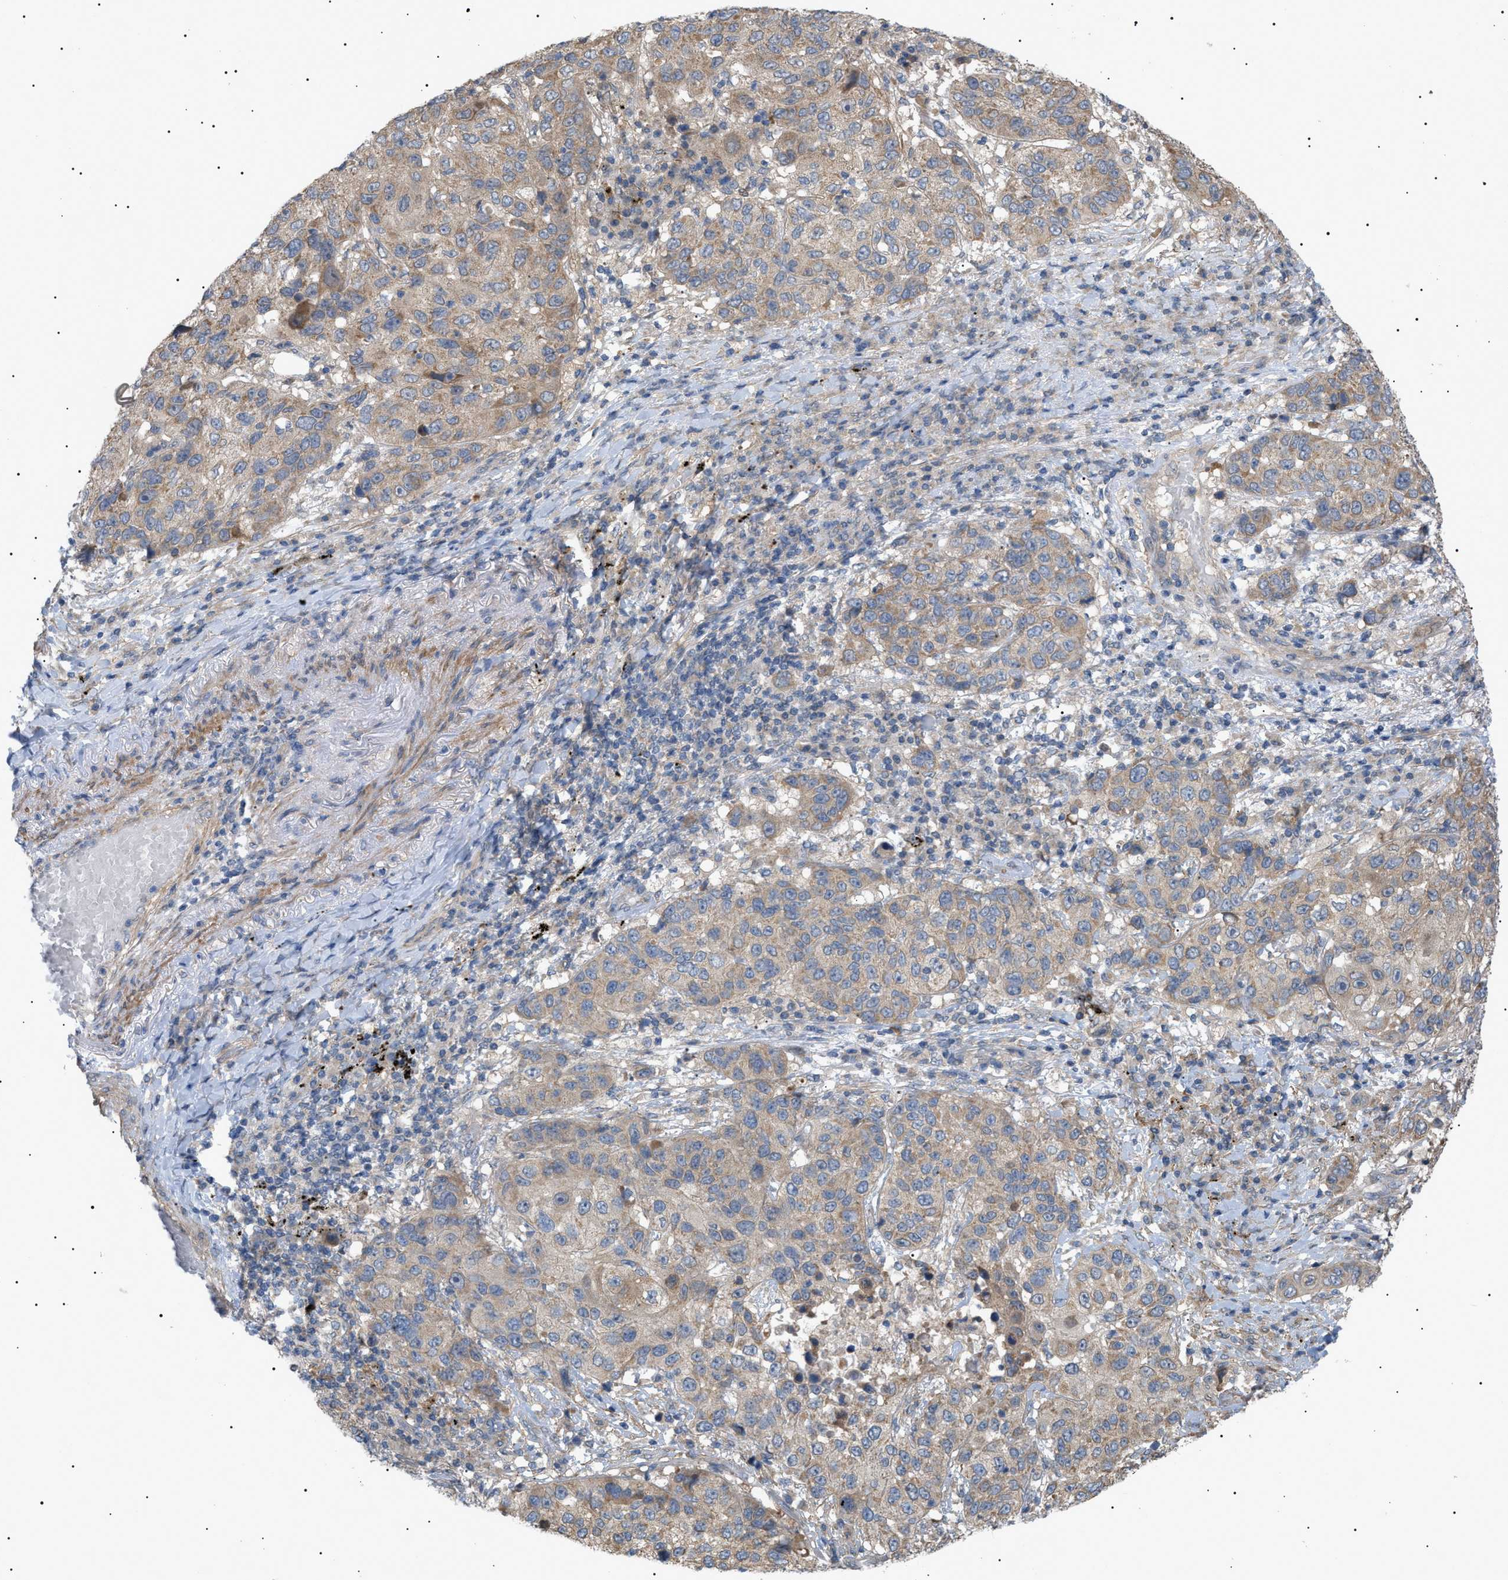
{"staining": {"intensity": "weak", "quantity": ">75%", "location": "cytoplasmic/membranous"}, "tissue": "lung cancer", "cell_type": "Tumor cells", "image_type": "cancer", "snomed": [{"axis": "morphology", "description": "Squamous cell carcinoma, NOS"}, {"axis": "topography", "description": "Lung"}], "caption": "This photomicrograph displays immunohistochemistry staining of lung cancer (squamous cell carcinoma), with low weak cytoplasmic/membranous staining in about >75% of tumor cells.", "gene": "IRS2", "patient": {"sex": "male", "age": 57}}